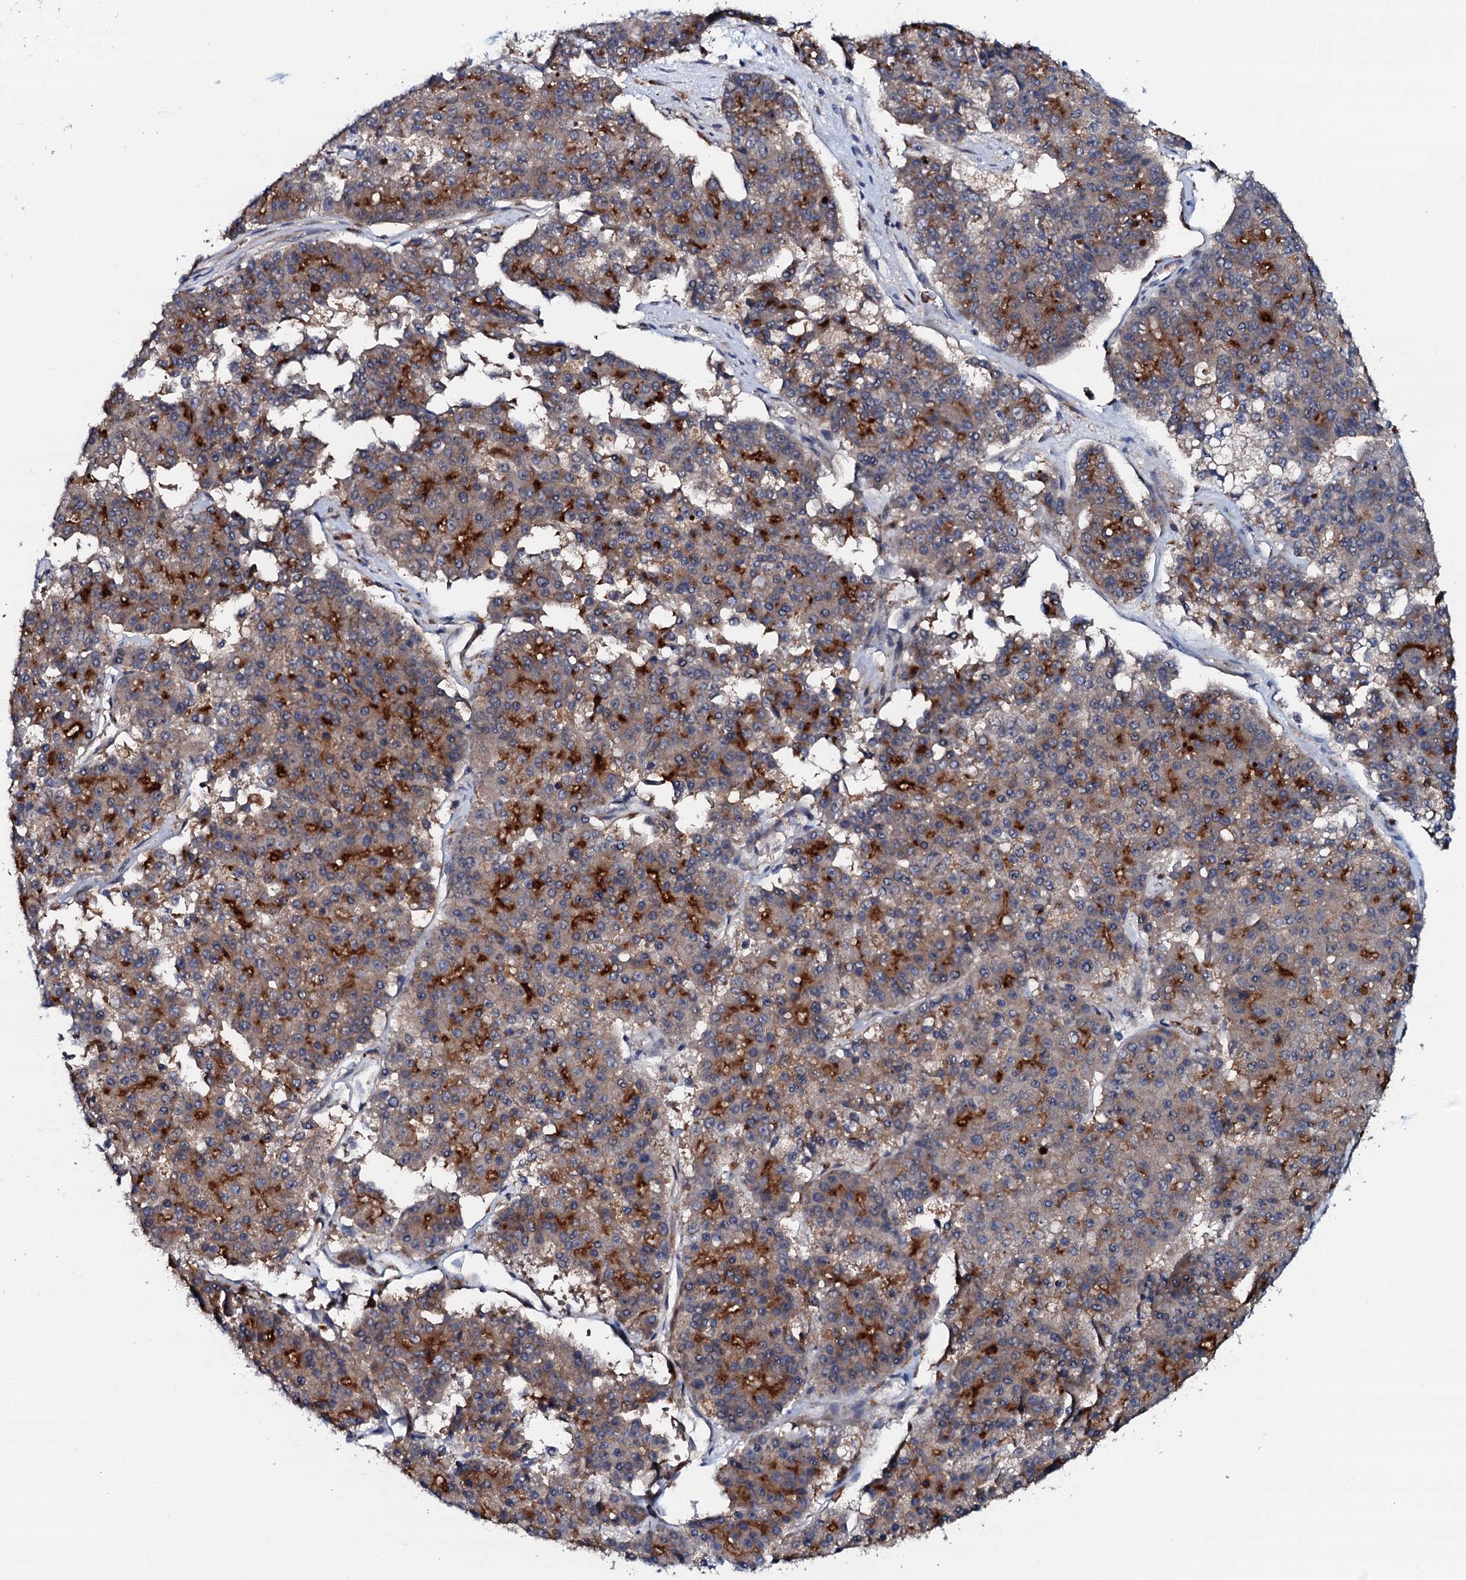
{"staining": {"intensity": "strong", "quantity": "25%-75%", "location": "cytoplasmic/membranous"}, "tissue": "pancreatic cancer", "cell_type": "Tumor cells", "image_type": "cancer", "snomed": [{"axis": "morphology", "description": "Adenocarcinoma, NOS"}, {"axis": "topography", "description": "Pancreas"}], "caption": "Immunohistochemical staining of human pancreatic adenocarcinoma shows high levels of strong cytoplasmic/membranous protein positivity in about 25%-75% of tumor cells.", "gene": "VAMP8", "patient": {"sex": "male", "age": 50}}